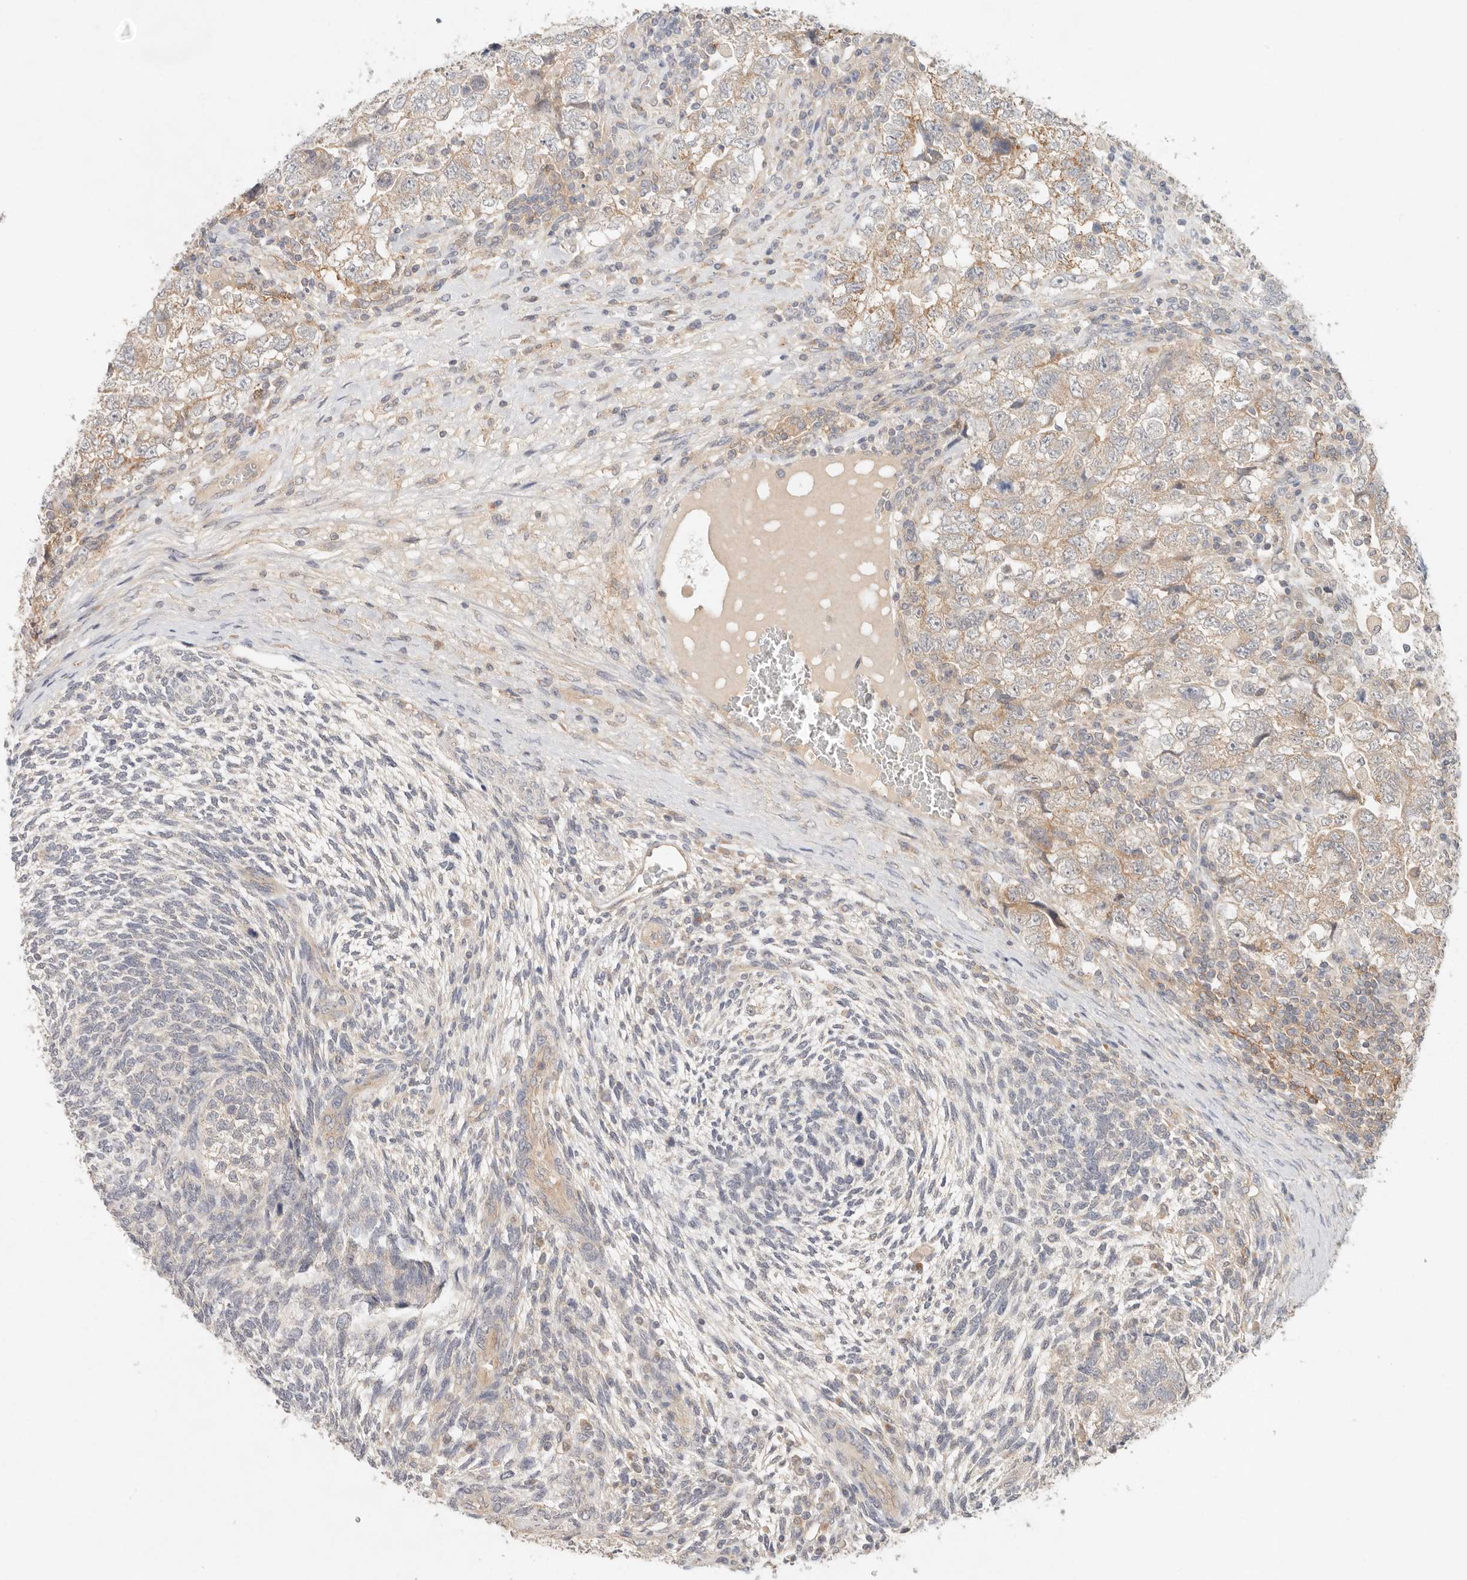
{"staining": {"intensity": "weak", "quantity": "25%-75%", "location": "cytoplasmic/membranous"}, "tissue": "testis cancer", "cell_type": "Tumor cells", "image_type": "cancer", "snomed": [{"axis": "morphology", "description": "Carcinoma, Embryonal, NOS"}, {"axis": "topography", "description": "Testis"}], "caption": "IHC photomicrograph of testis cancer (embryonal carcinoma) stained for a protein (brown), which reveals low levels of weak cytoplasmic/membranous staining in approximately 25%-75% of tumor cells.", "gene": "HECTD3", "patient": {"sex": "male", "age": 37}}